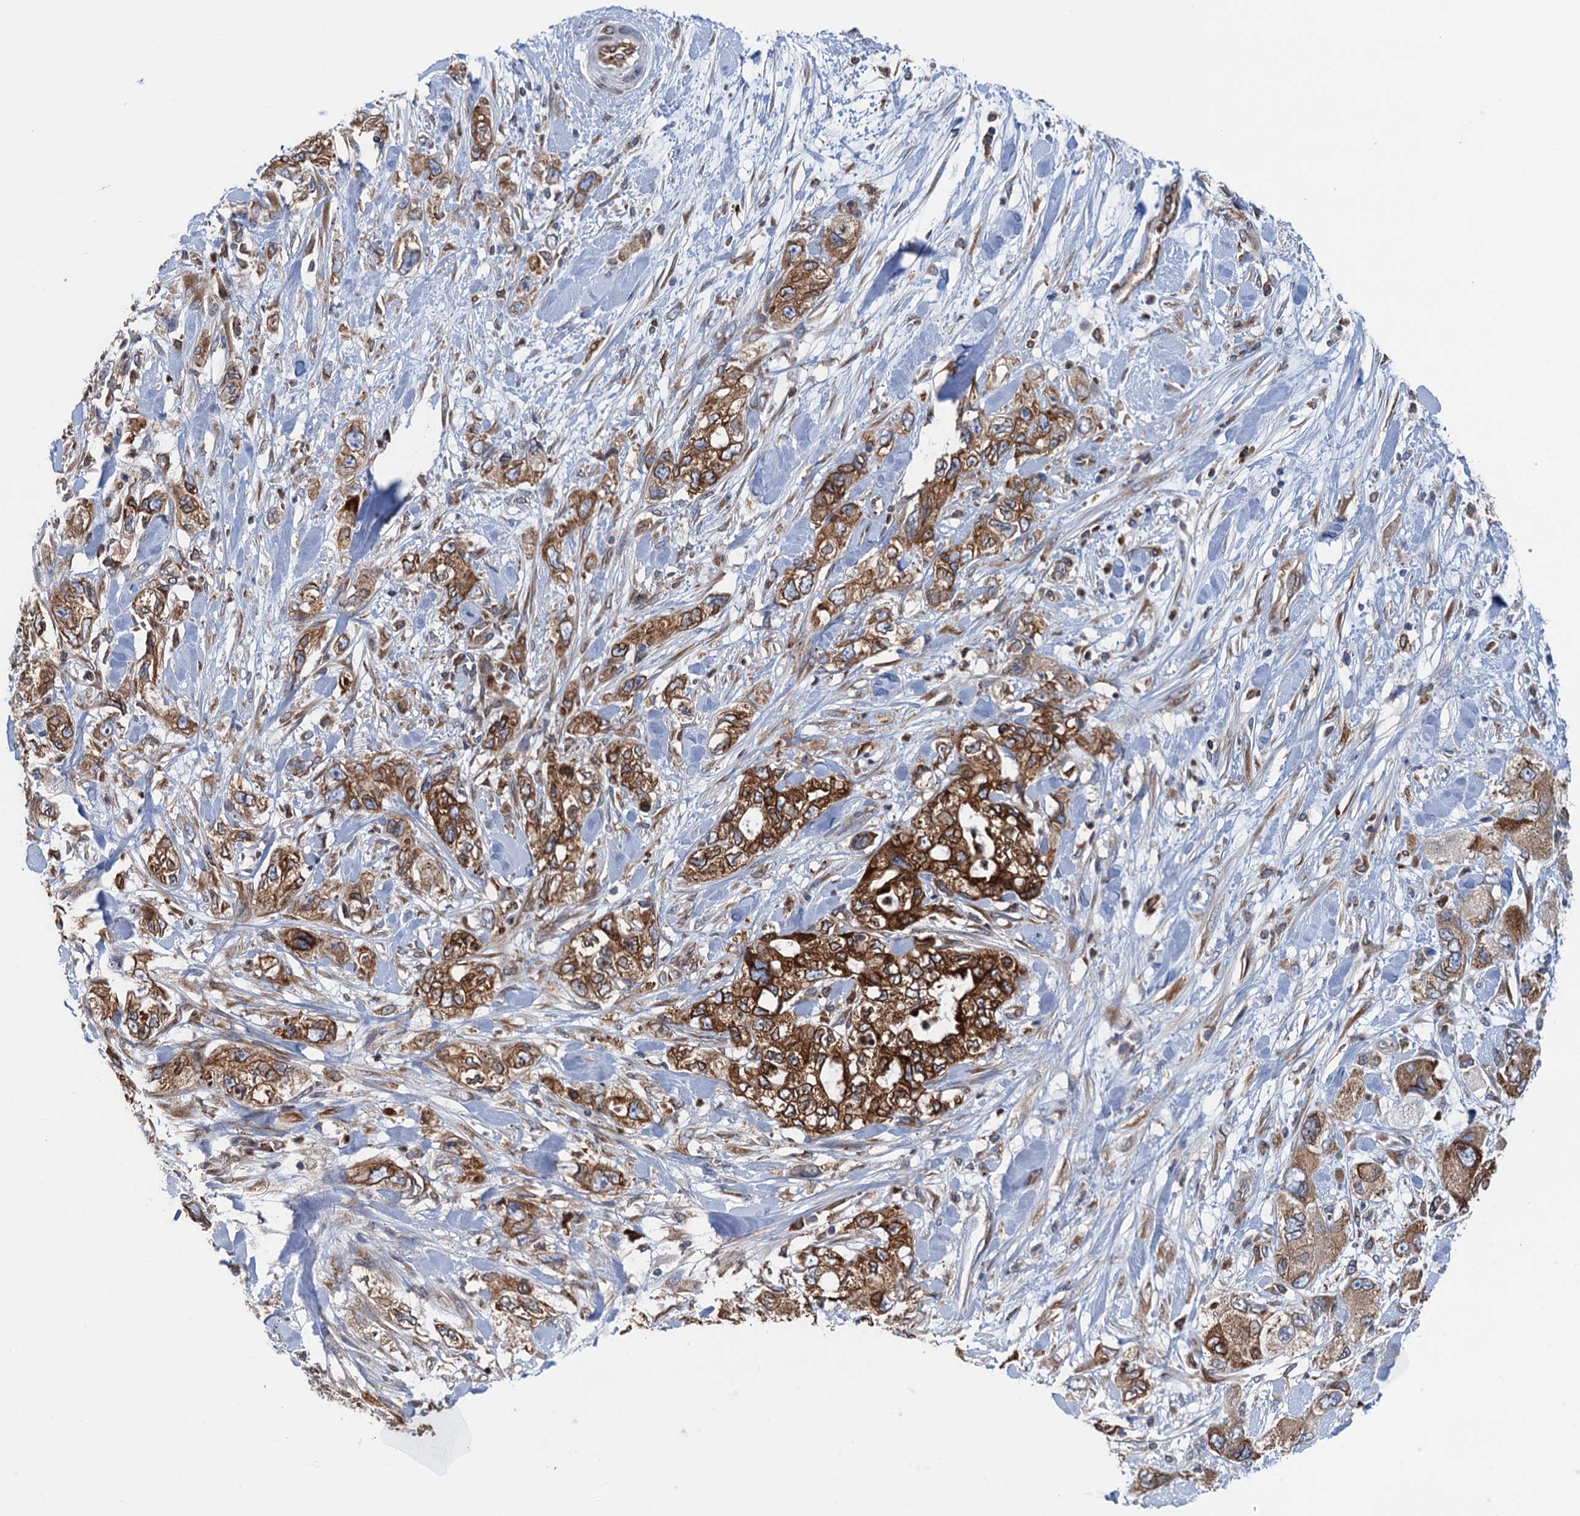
{"staining": {"intensity": "strong", "quantity": ">75%", "location": "cytoplasmic/membranous"}, "tissue": "pancreatic cancer", "cell_type": "Tumor cells", "image_type": "cancer", "snomed": [{"axis": "morphology", "description": "Adenocarcinoma, NOS"}, {"axis": "topography", "description": "Pancreas"}], "caption": "This micrograph shows pancreatic cancer (adenocarcinoma) stained with IHC to label a protein in brown. The cytoplasmic/membranous of tumor cells show strong positivity for the protein. Nuclei are counter-stained blue.", "gene": "TMEM205", "patient": {"sex": "female", "age": 73}}